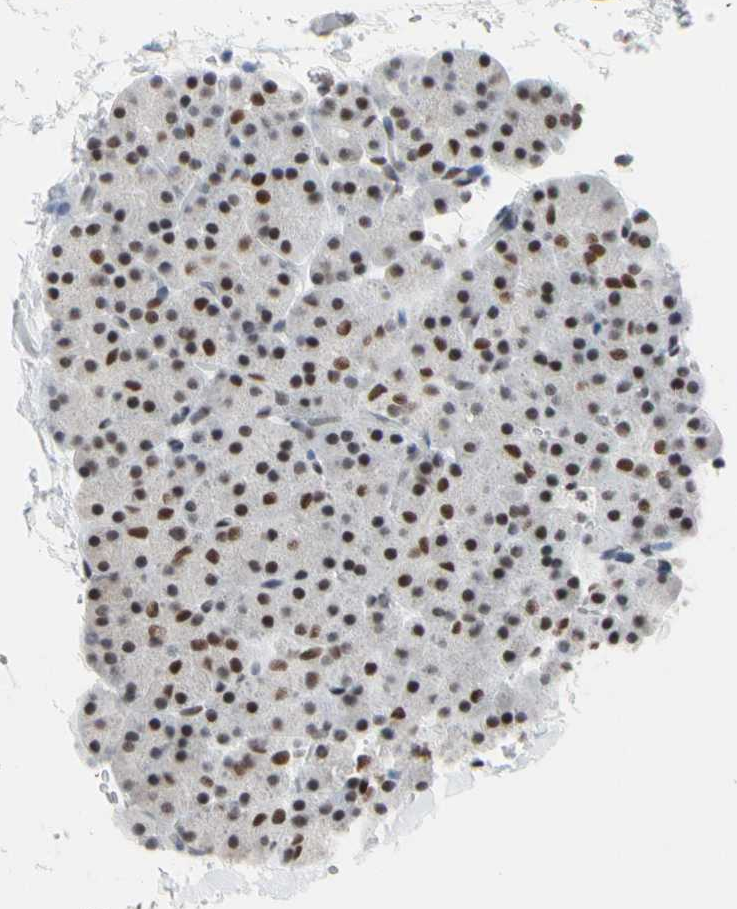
{"staining": {"intensity": "strong", "quantity": "25%-75%", "location": "nuclear"}, "tissue": "pancreas", "cell_type": "Exocrine glandular cells", "image_type": "normal", "snomed": [{"axis": "morphology", "description": "Normal tissue, NOS"}, {"axis": "topography", "description": "Pancreas"}], "caption": "A brown stain highlights strong nuclear positivity of a protein in exocrine glandular cells of benign pancreas.", "gene": "FAM98B", "patient": {"sex": "female", "age": 35}}